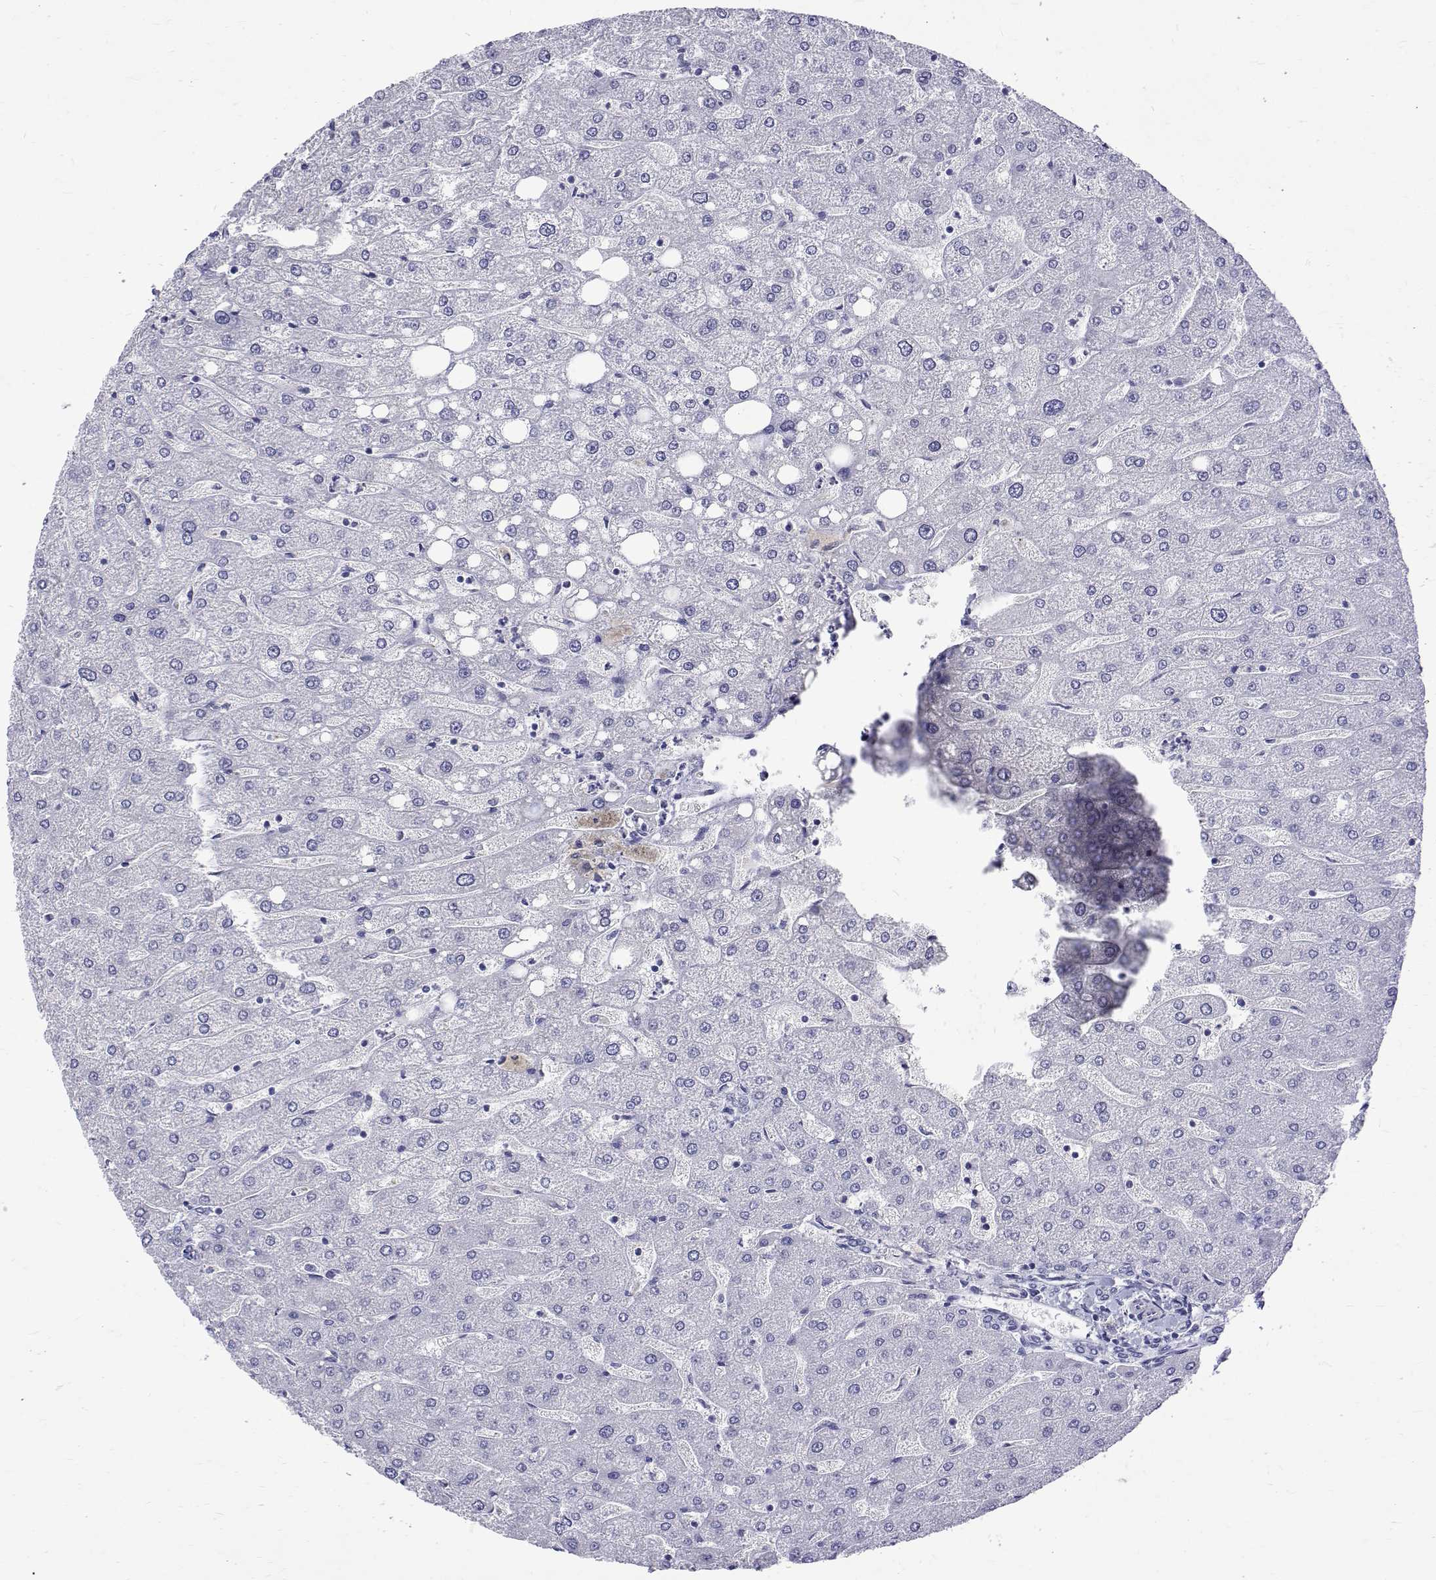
{"staining": {"intensity": "negative", "quantity": "none", "location": "none"}, "tissue": "liver", "cell_type": "Cholangiocytes", "image_type": "normal", "snomed": [{"axis": "morphology", "description": "Normal tissue, NOS"}, {"axis": "topography", "description": "Liver"}], "caption": "Cholangiocytes show no significant positivity in normal liver. (Stains: DAB IHC with hematoxylin counter stain, Microscopy: brightfield microscopy at high magnification).", "gene": "OPRPN", "patient": {"sex": "male", "age": 67}}